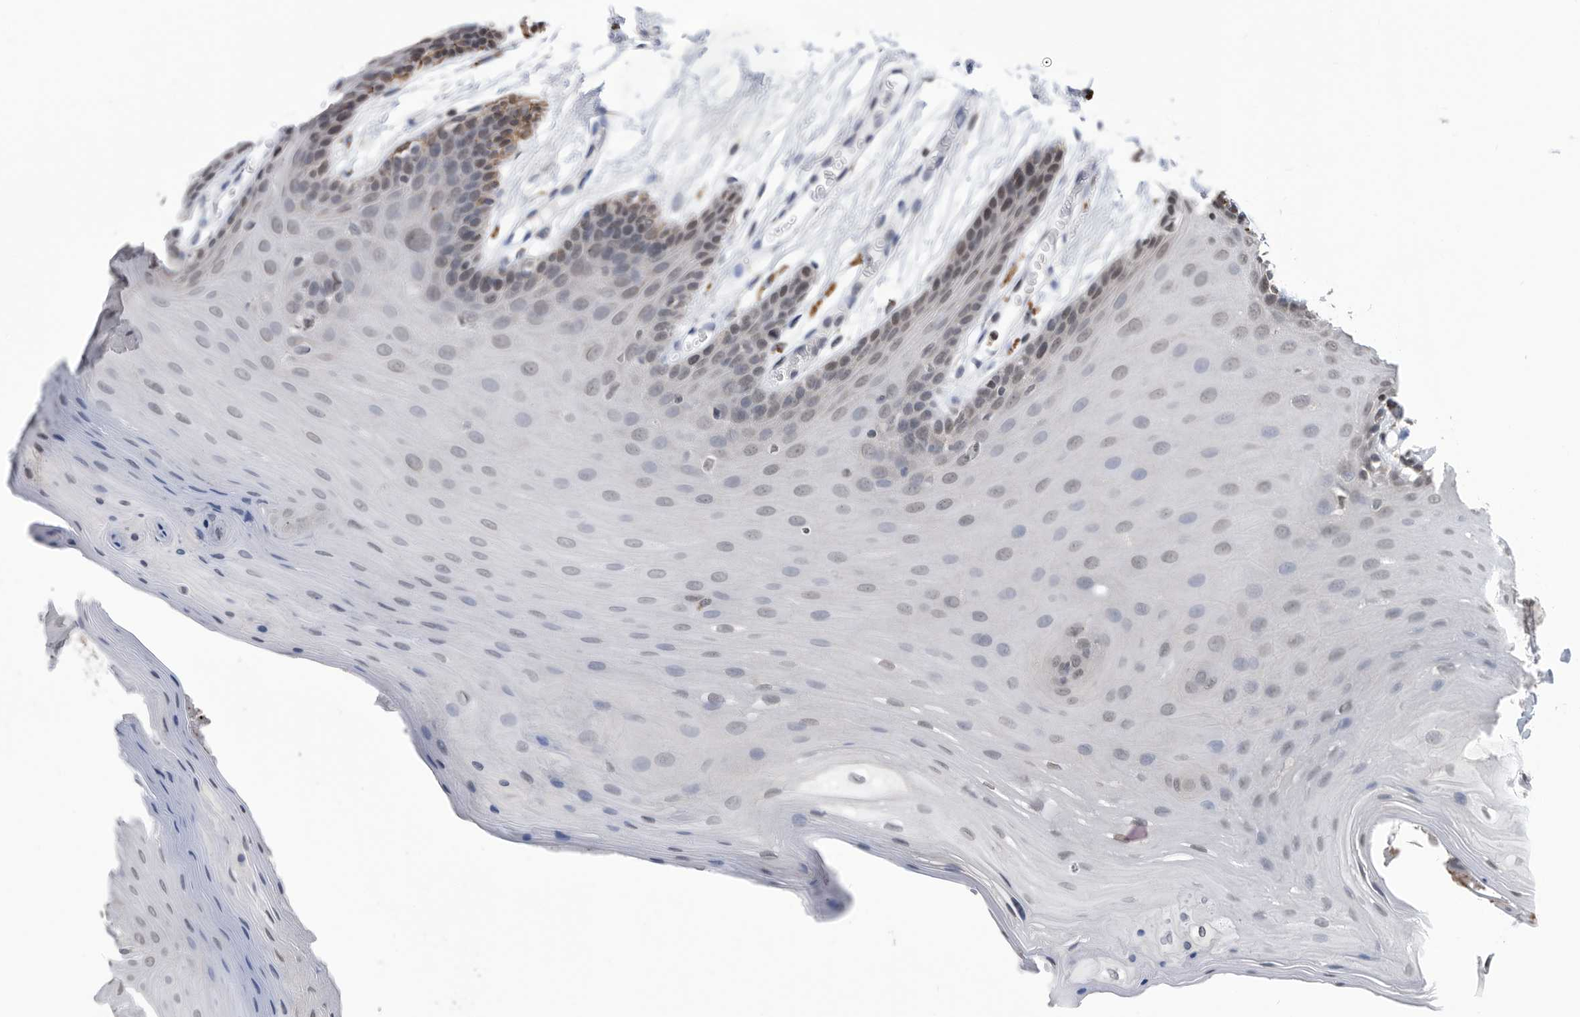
{"staining": {"intensity": "weak", "quantity": "25%-75%", "location": "nuclear"}, "tissue": "oral mucosa", "cell_type": "Squamous epithelial cells", "image_type": "normal", "snomed": [{"axis": "morphology", "description": "Normal tissue, NOS"}, {"axis": "morphology", "description": "Squamous cell carcinoma, NOS"}, {"axis": "topography", "description": "Skeletal muscle"}, {"axis": "topography", "description": "Oral tissue"}, {"axis": "topography", "description": "Salivary gland"}, {"axis": "topography", "description": "Head-Neck"}], "caption": "DAB immunohistochemical staining of normal oral mucosa demonstrates weak nuclear protein positivity in about 25%-75% of squamous epithelial cells.", "gene": "TSTD1", "patient": {"sex": "male", "age": 54}}